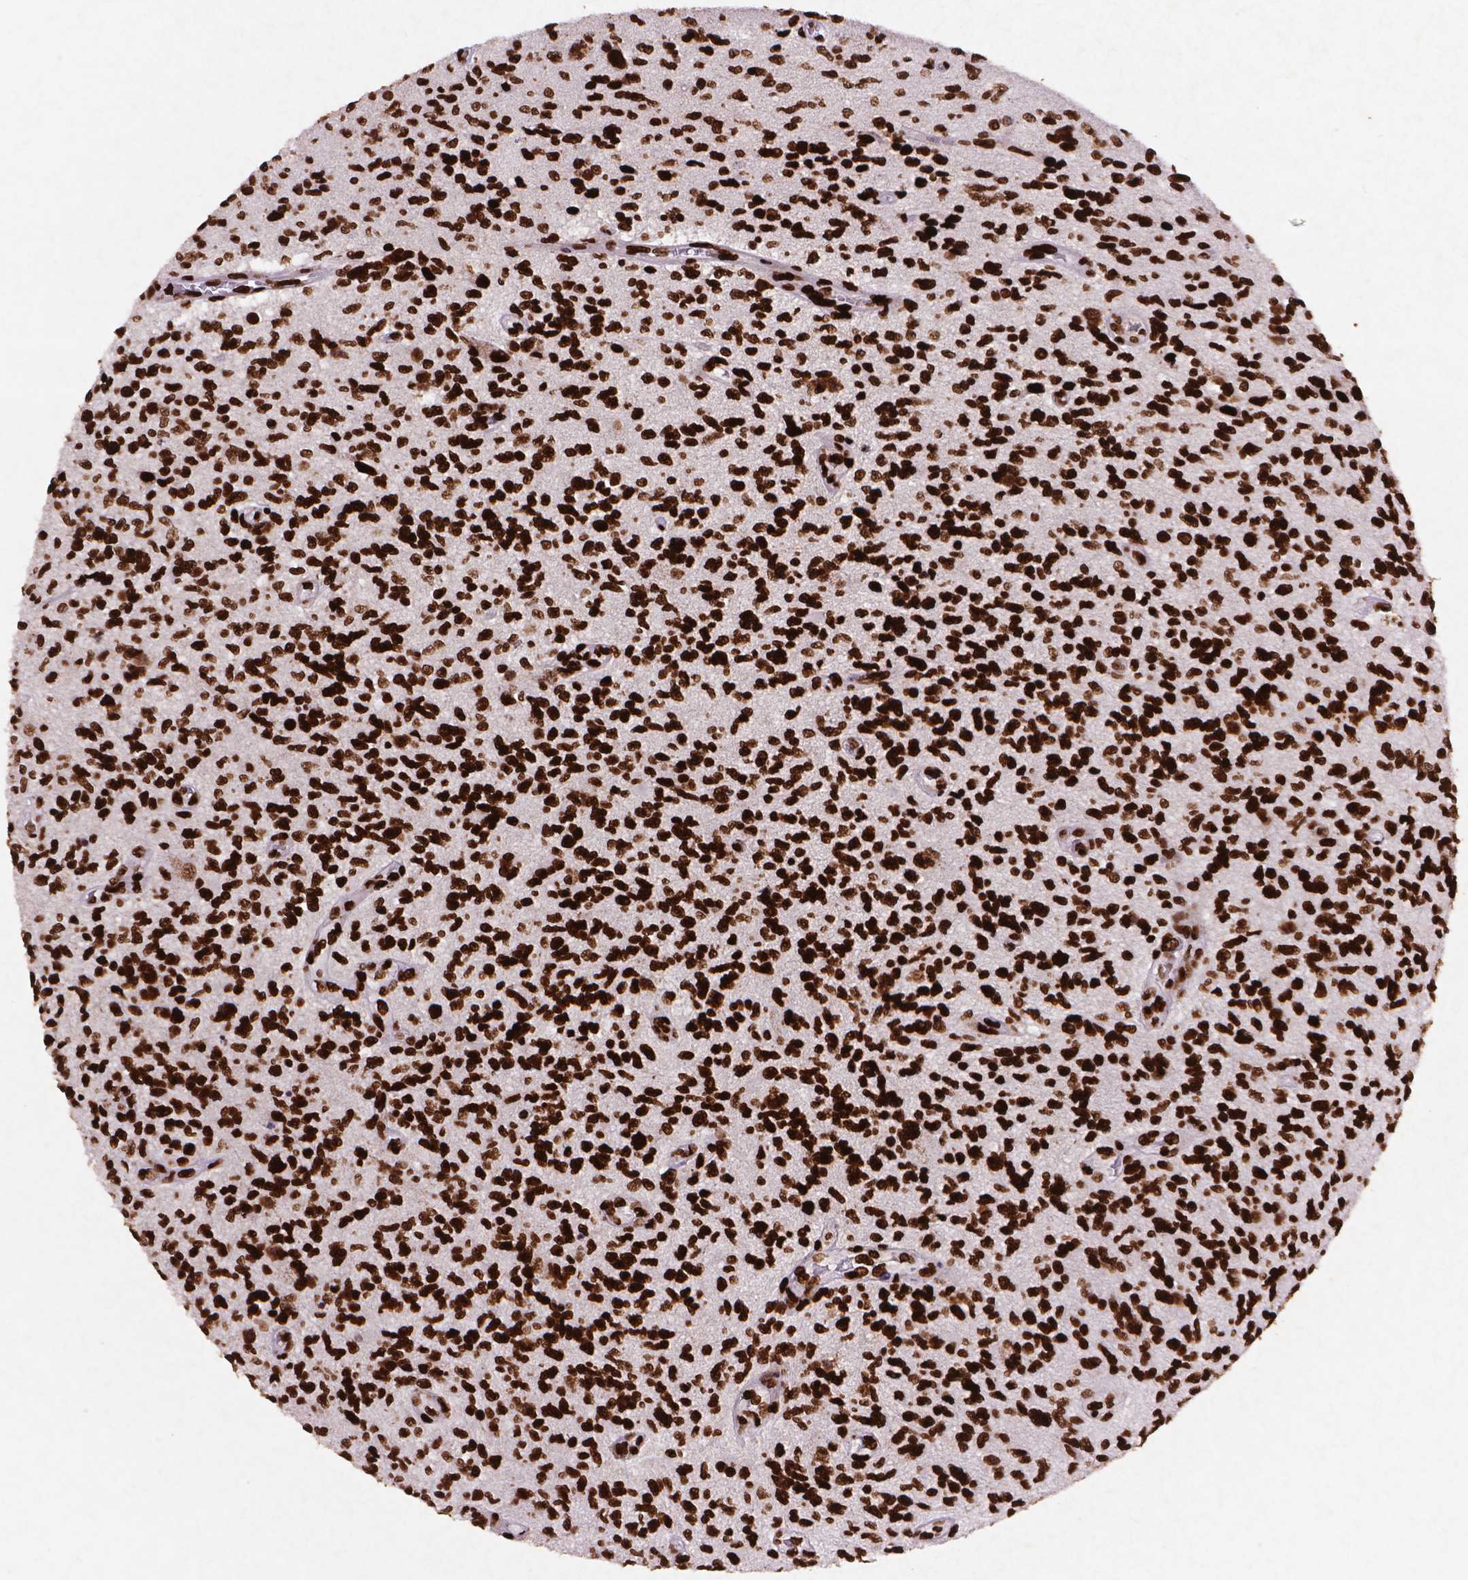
{"staining": {"intensity": "strong", "quantity": ">75%", "location": "nuclear"}, "tissue": "glioma", "cell_type": "Tumor cells", "image_type": "cancer", "snomed": [{"axis": "morphology", "description": "Glioma, malignant, High grade"}, {"axis": "topography", "description": "Brain"}], "caption": "High-power microscopy captured an immunohistochemistry (IHC) photomicrograph of malignant glioma (high-grade), revealing strong nuclear staining in approximately >75% of tumor cells. The staining is performed using DAB brown chromogen to label protein expression. The nuclei are counter-stained blue using hematoxylin.", "gene": "CITED2", "patient": {"sex": "male", "age": 56}}